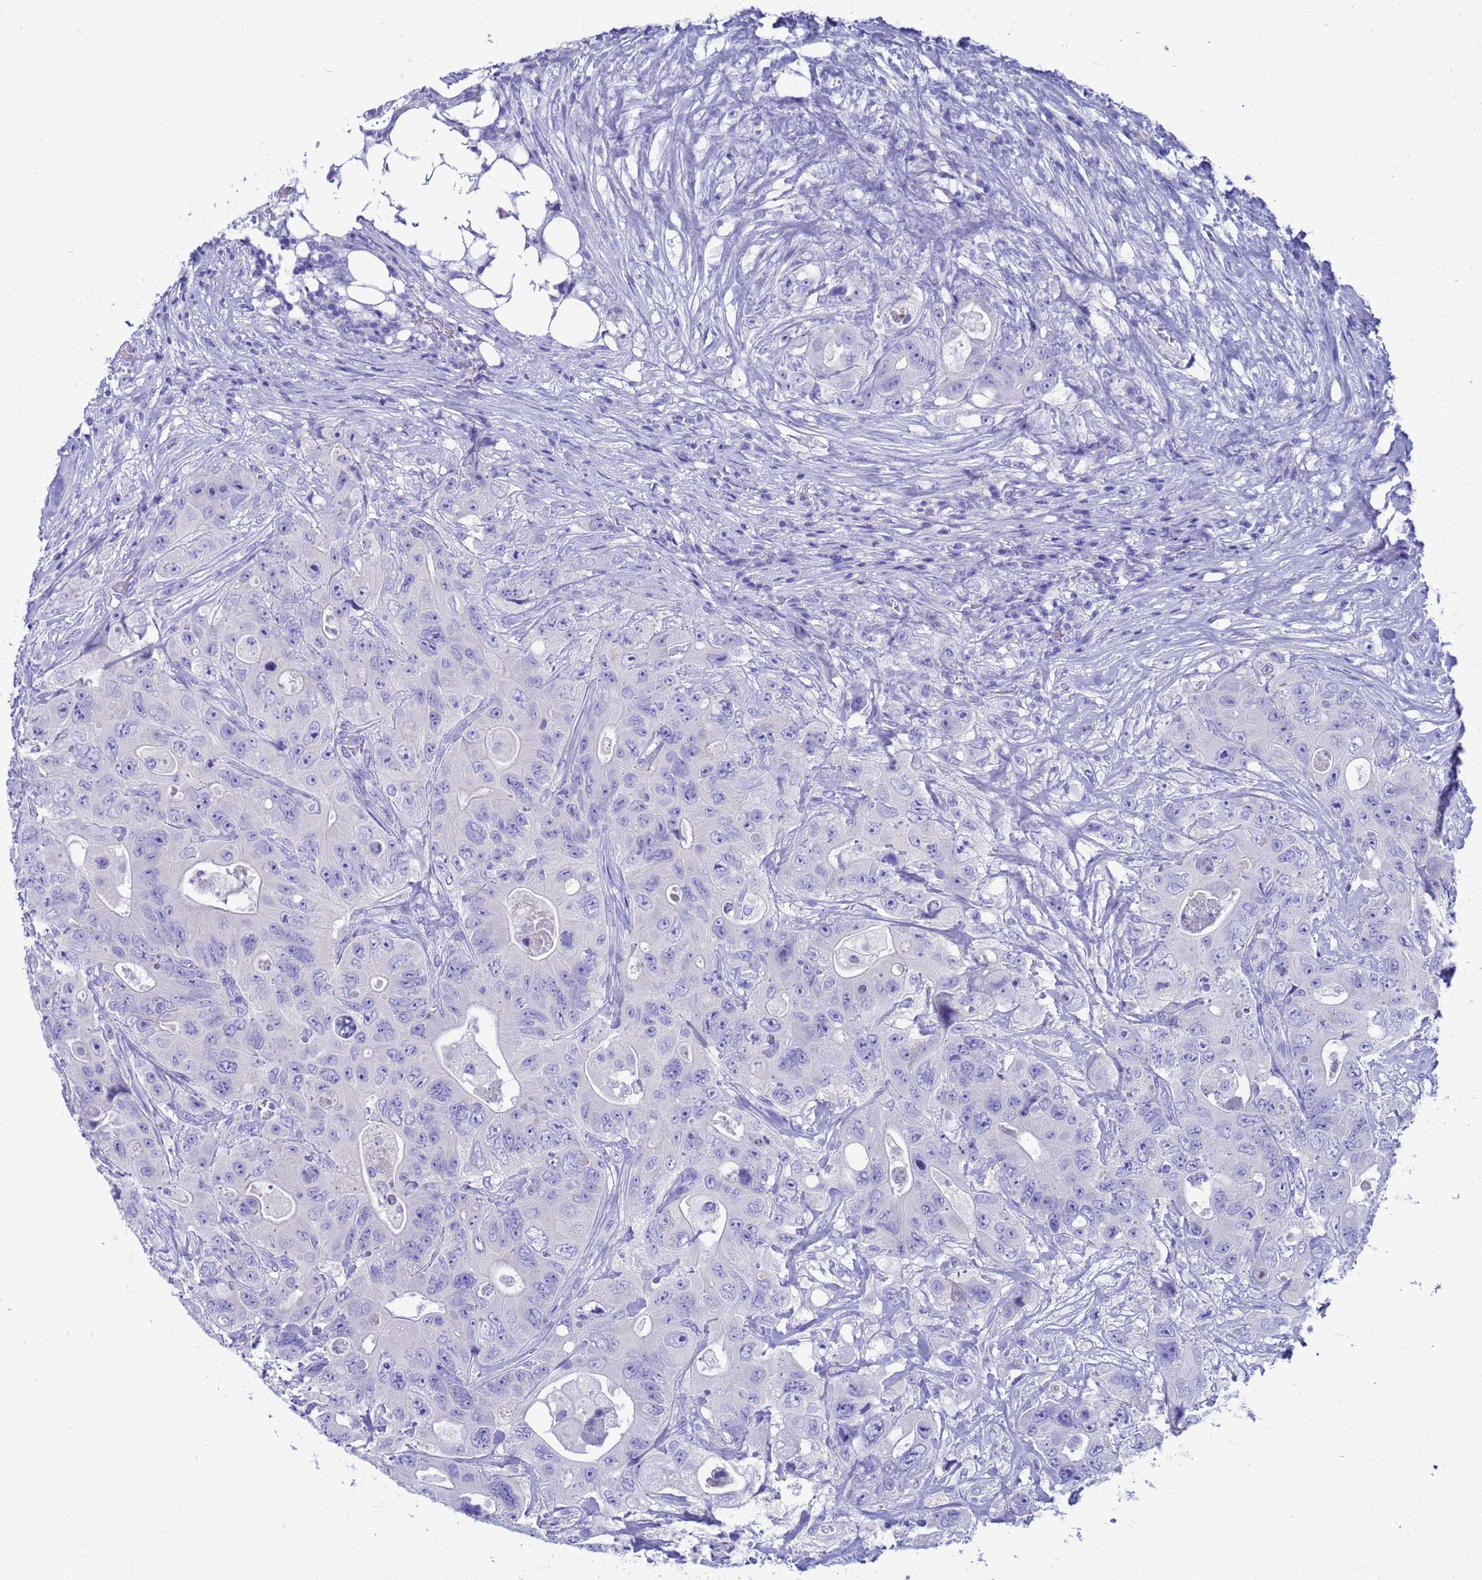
{"staining": {"intensity": "negative", "quantity": "none", "location": "none"}, "tissue": "colorectal cancer", "cell_type": "Tumor cells", "image_type": "cancer", "snomed": [{"axis": "morphology", "description": "Adenocarcinoma, NOS"}, {"axis": "topography", "description": "Colon"}], "caption": "Colorectal cancer (adenocarcinoma) was stained to show a protein in brown. There is no significant staining in tumor cells.", "gene": "SYCN", "patient": {"sex": "female", "age": 46}}